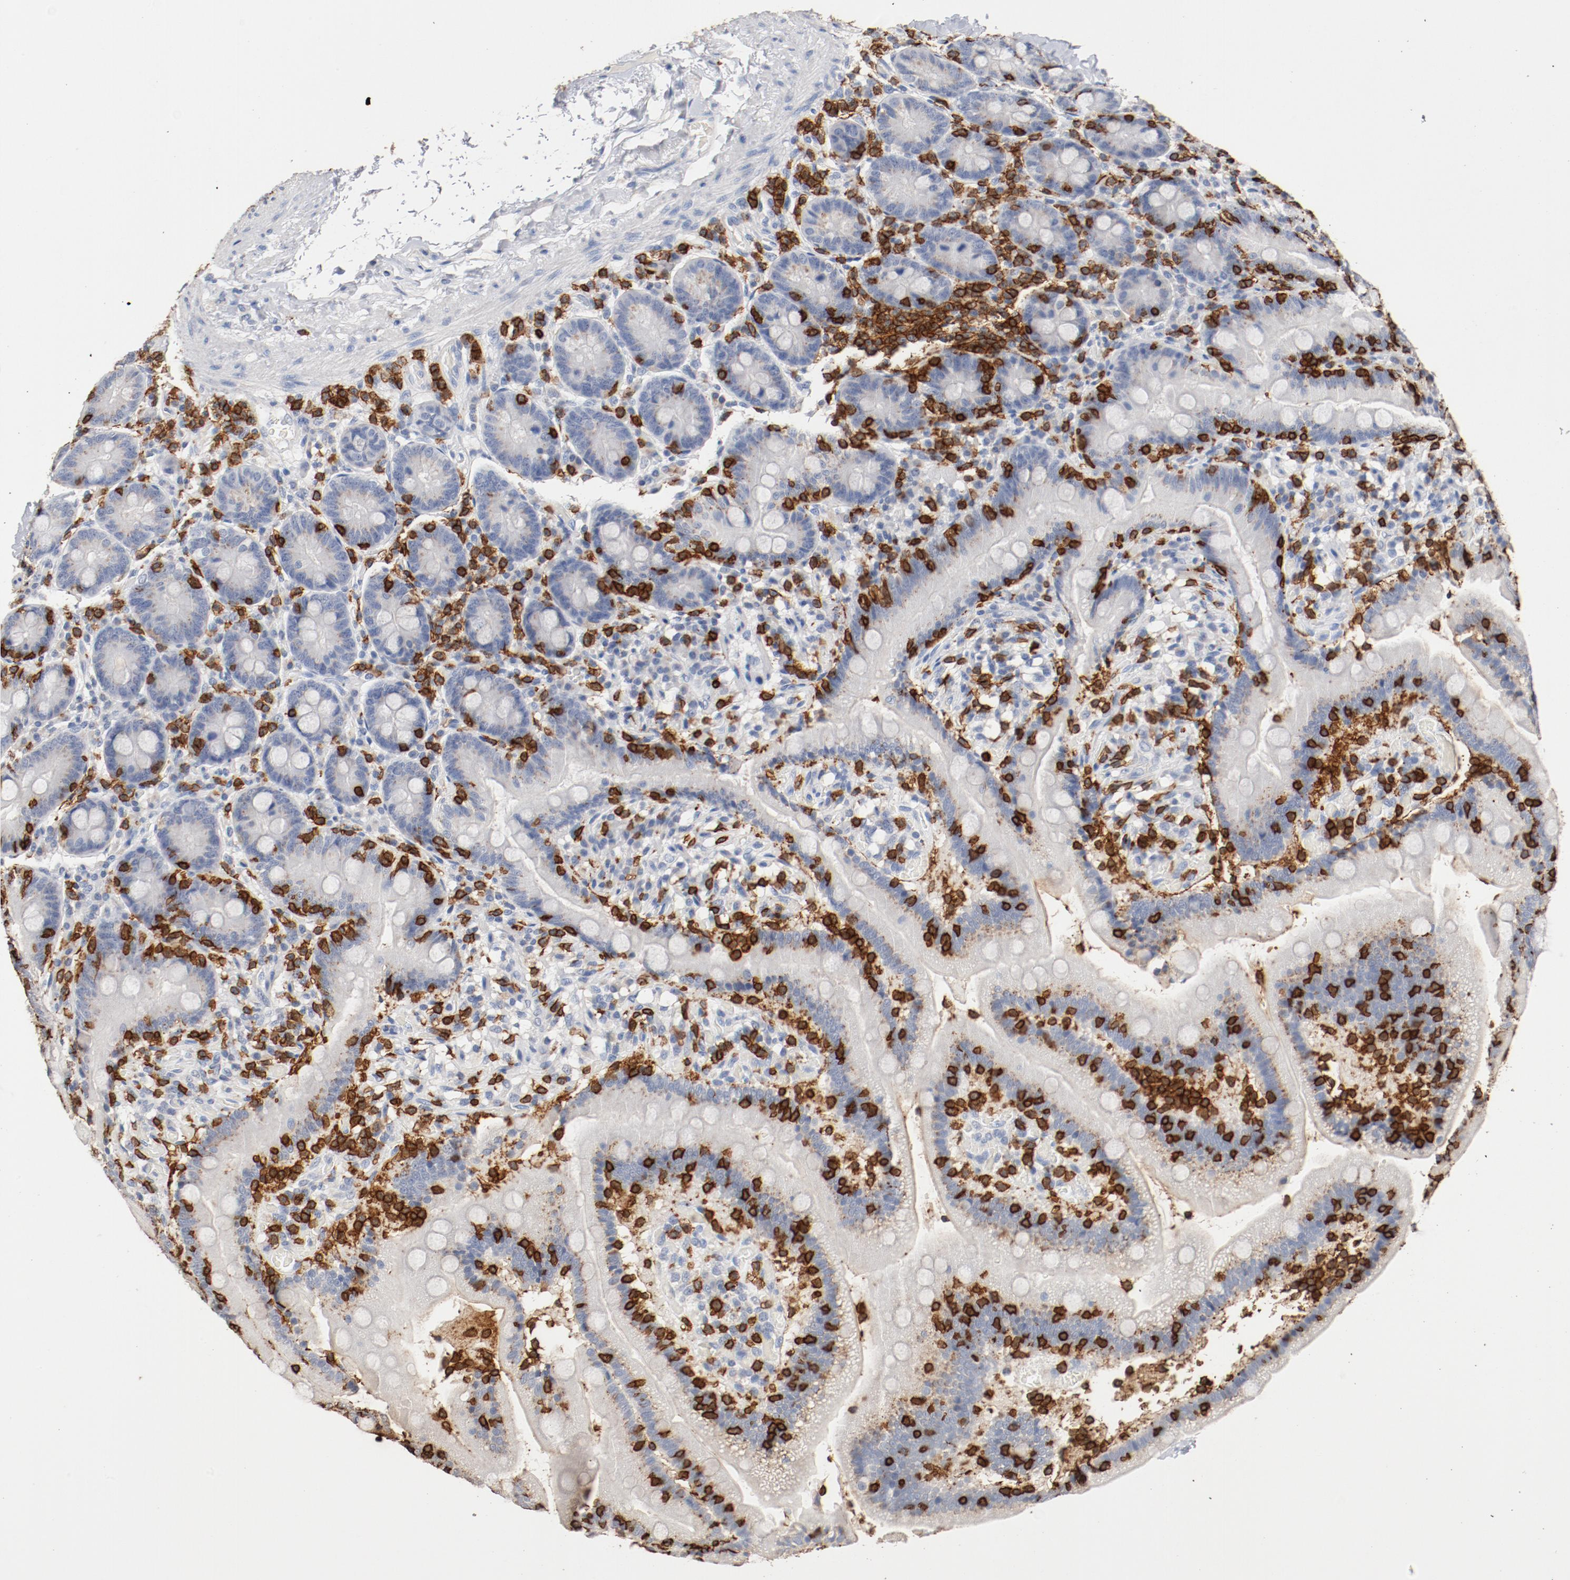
{"staining": {"intensity": "weak", "quantity": "25%-75%", "location": "cytoplasmic/membranous"}, "tissue": "duodenum", "cell_type": "Glandular cells", "image_type": "normal", "snomed": [{"axis": "morphology", "description": "Normal tissue, NOS"}, {"axis": "topography", "description": "Duodenum"}], "caption": "DAB (3,3'-diaminobenzidine) immunohistochemical staining of unremarkable human duodenum displays weak cytoplasmic/membranous protein expression in about 25%-75% of glandular cells. Ihc stains the protein of interest in brown and the nuclei are stained blue.", "gene": "CD247", "patient": {"sex": "male", "age": 66}}